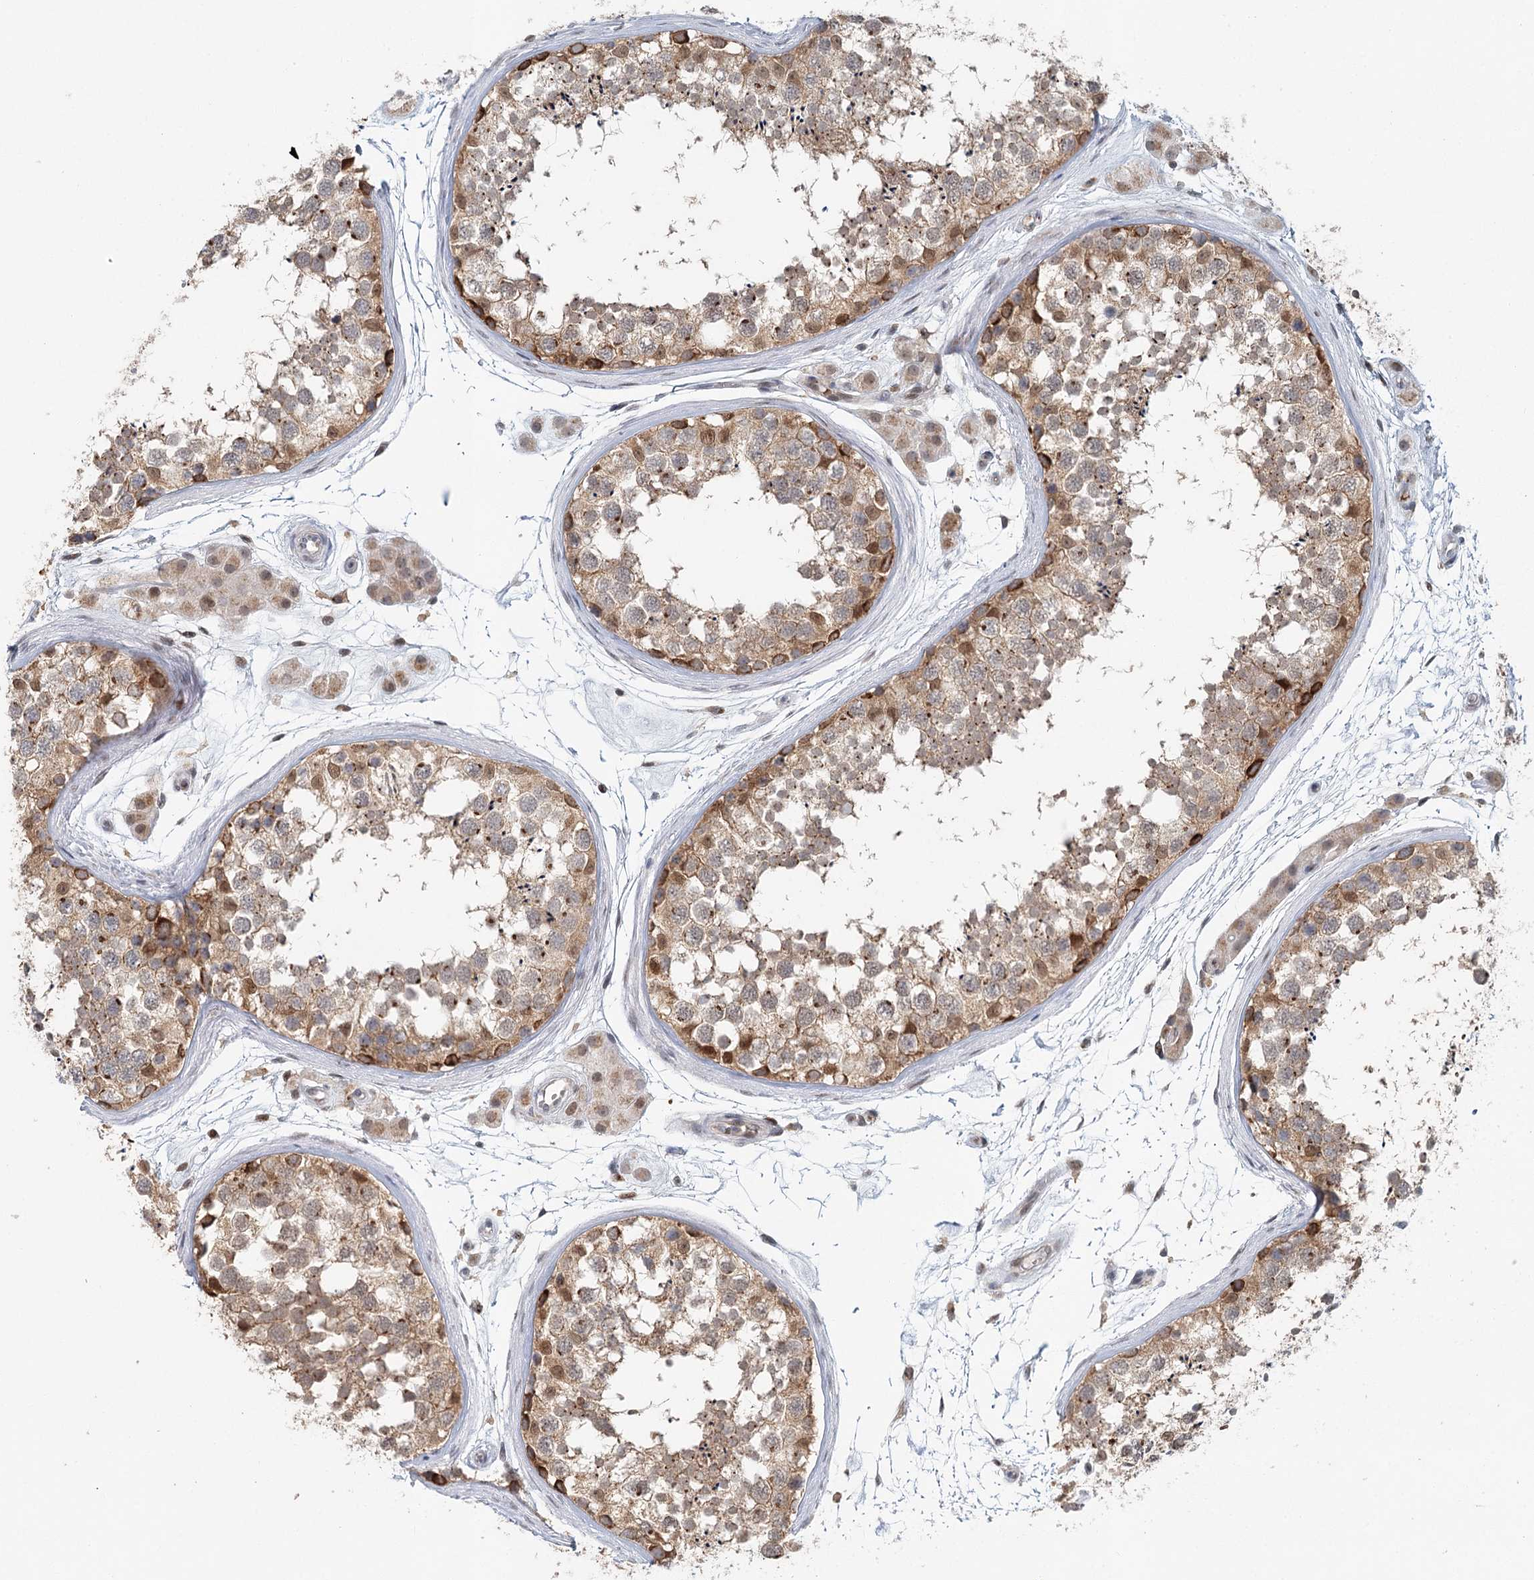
{"staining": {"intensity": "moderate", "quantity": ">75%", "location": "cytoplasmic/membranous"}, "tissue": "testis", "cell_type": "Cells in seminiferous ducts", "image_type": "normal", "snomed": [{"axis": "morphology", "description": "Normal tissue, NOS"}, {"axis": "topography", "description": "Testis"}], "caption": "A brown stain shows moderate cytoplasmic/membranous positivity of a protein in cells in seminiferous ducts of unremarkable human testis. (Stains: DAB (3,3'-diaminobenzidine) in brown, nuclei in blue, Microscopy: brightfield microscopy at high magnification).", "gene": "ADK", "patient": {"sex": "male", "age": 56}}